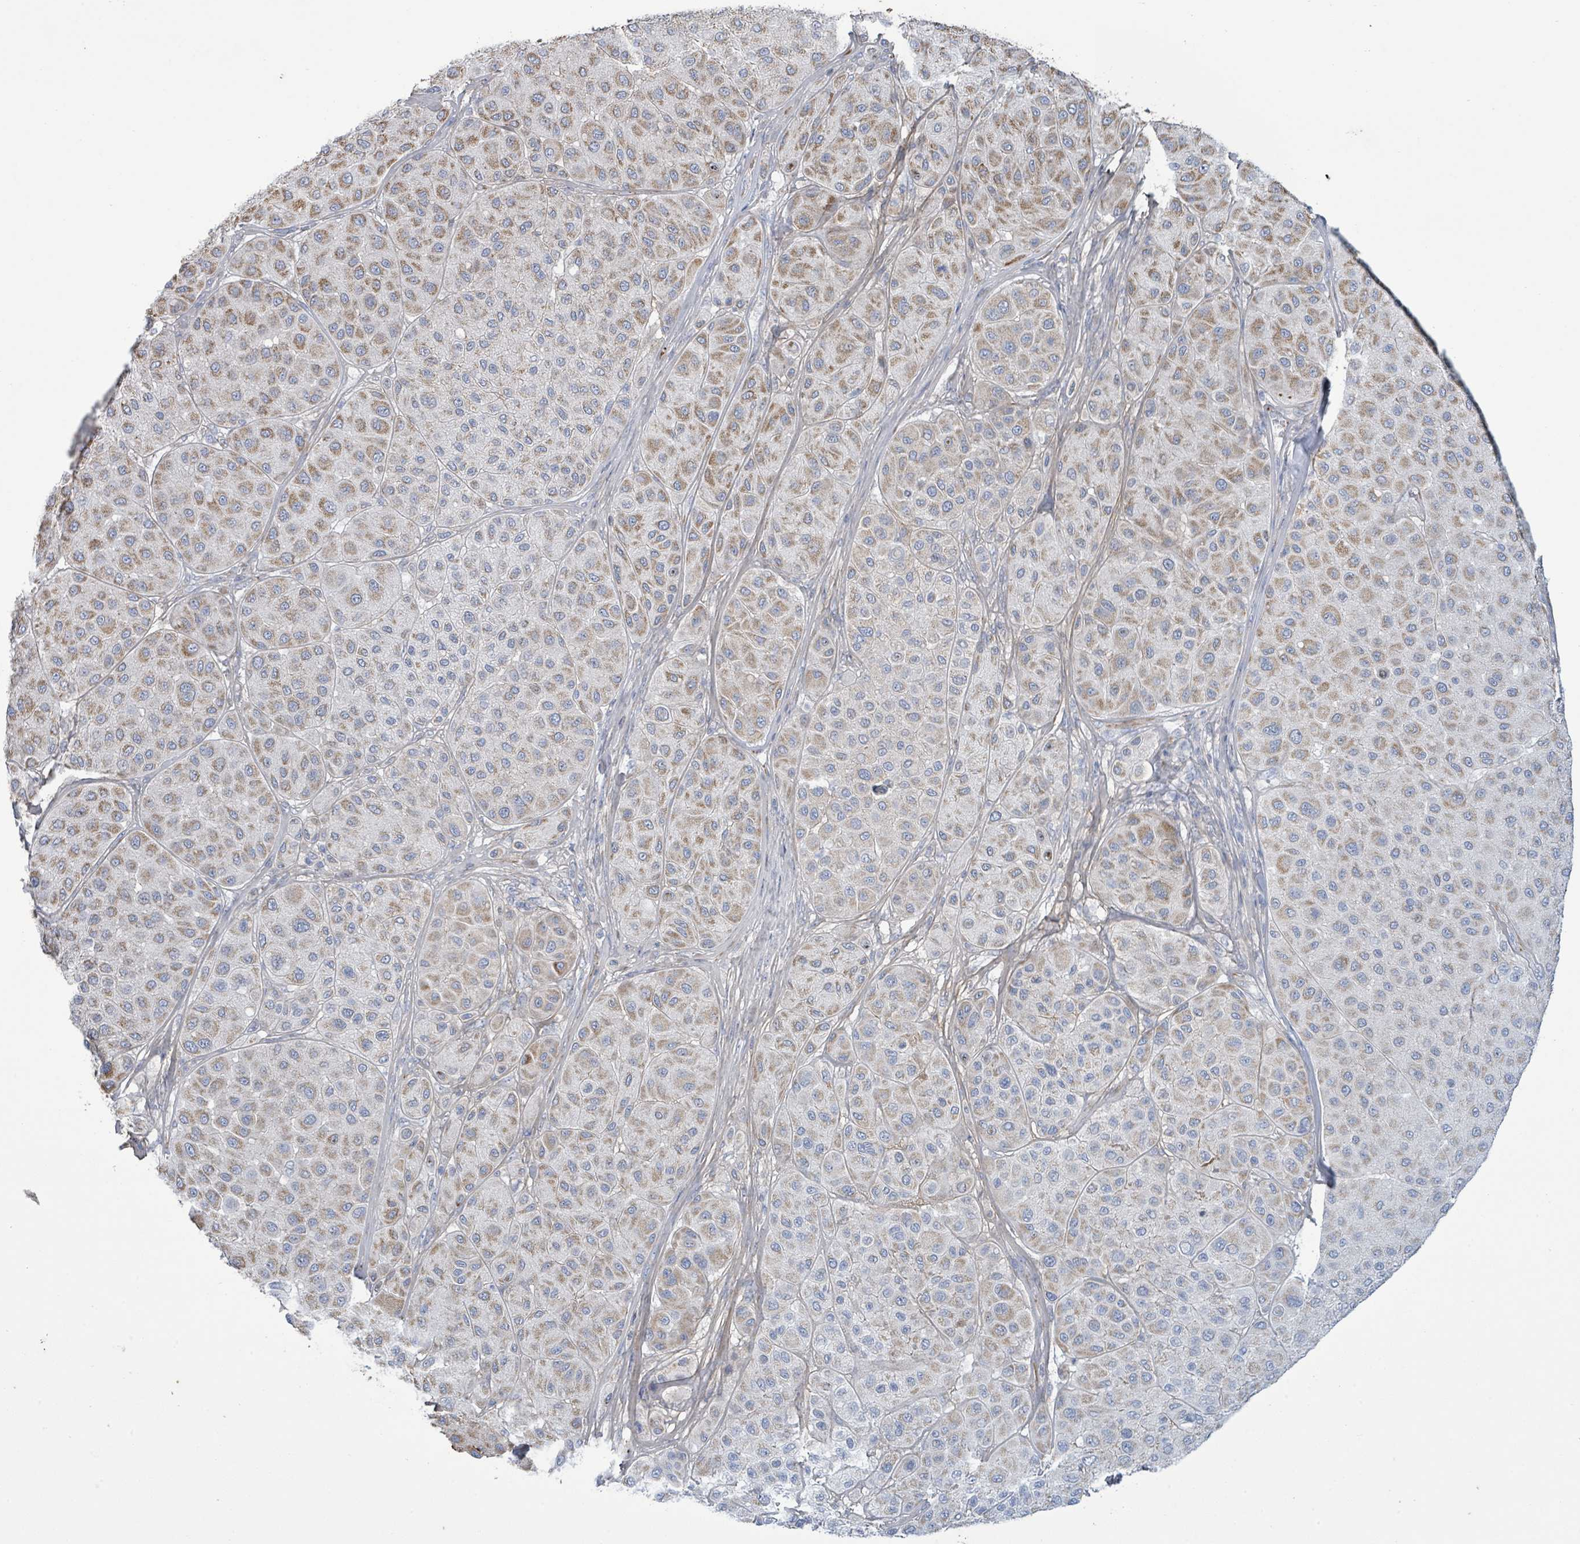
{"staining": {"intensity": "moderate", "quantity": ">75%", "location": "cytoplasmic/membranous"}, "tissue": "melanoma", "cell_type": "Tumor cells", "image_type": "cancer", "snomed": [{"axis": "morphology", "description": "Malignant melanoma, Metastatic site"}, {"axis": "topography", "description": "Smooth muscle"}], "caption": "Melanoma was stained to show a protein in brown. There is medium levels of moderate cytoplasmic/membranous staining in about >75% of tumor cells. (DAB (3,3'-diaminobenzidine) IHC, brown staining for protein, blue staining for nuclei).", "gene": "ALG12", "patient": {"sex": "male", "age": 41}}